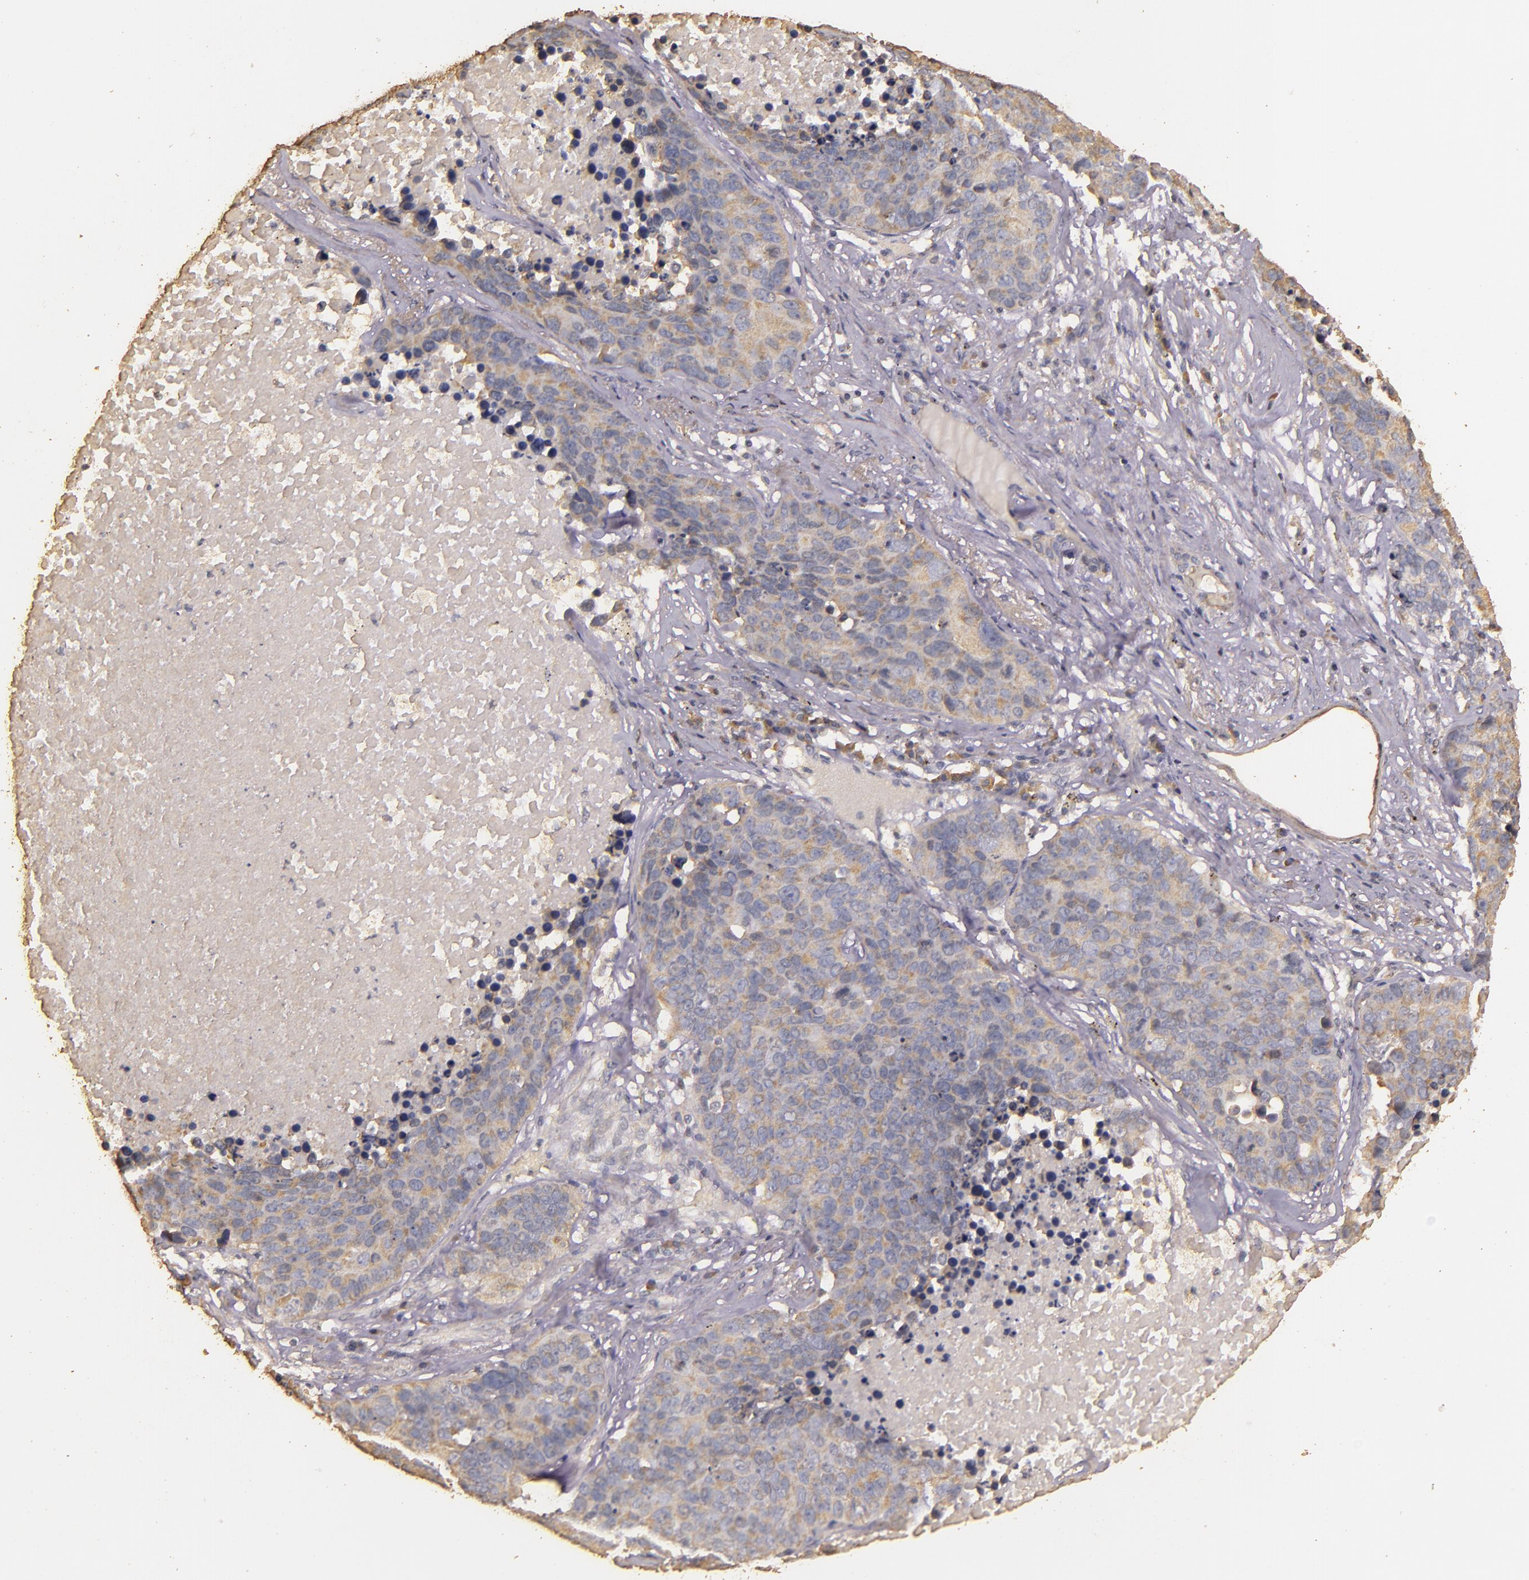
{"staining": {"intensity": "weak", "quantity": "25%-75%", "location": "cytoplasmic/membranous"}, "tissue": "lung cancer", "cell_type": "Tumor cells", "image_type": "cancer", "snomed": [{"axis": "morphology", "description": "Carcinoid, malignant, NOS"}, {"axis": "topography", "description": "Lung"}], "caption": "This photomicrograph shows IHC staining of malignant carcinoid (lung), with low weak cytoplasmic/membranous positivity in about 25%-75% of tumor cells.", "gene": "BCL2L13", "patient": {"sex": "male", "age": 60}}